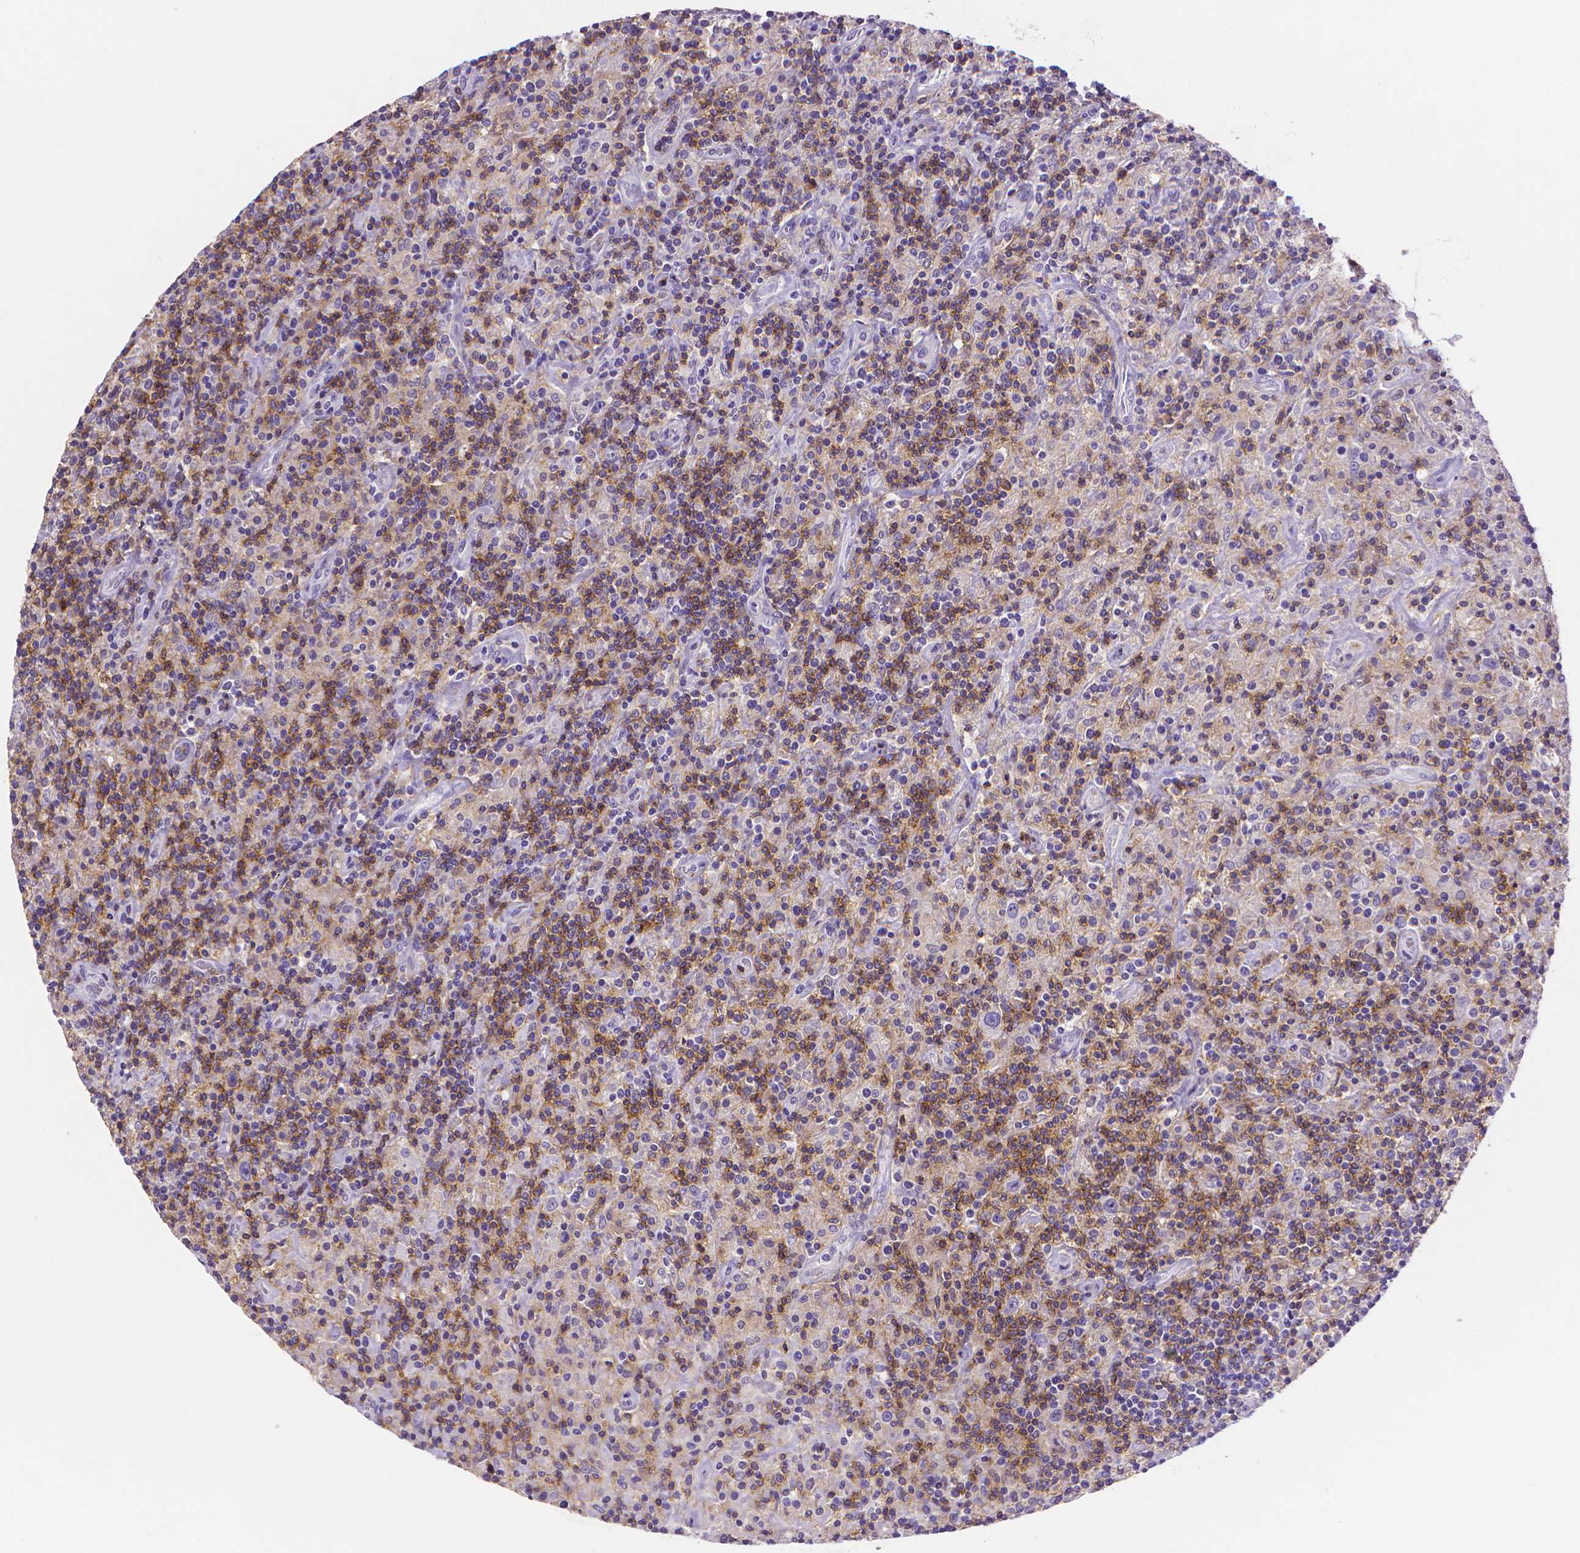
{"staining": {"intensity": "negative", "quantity": "none", "location": "none"}, "tissue": "lymphoma", "cell_type": "Tumor cells", "image_type": "cancer", "snomed": [{"axis": "morphology", "description": "Hodgkin's disease, NOS"}, {"axis": "topography", "description": "Lymph node"}], "caption": "Immunohistochemistry micrograph of human lymphoma stained for a protein (brown), which displays no expression in tumor cells.", "gene": "CD4", "patient": {"sex": "male", "age": 70}}